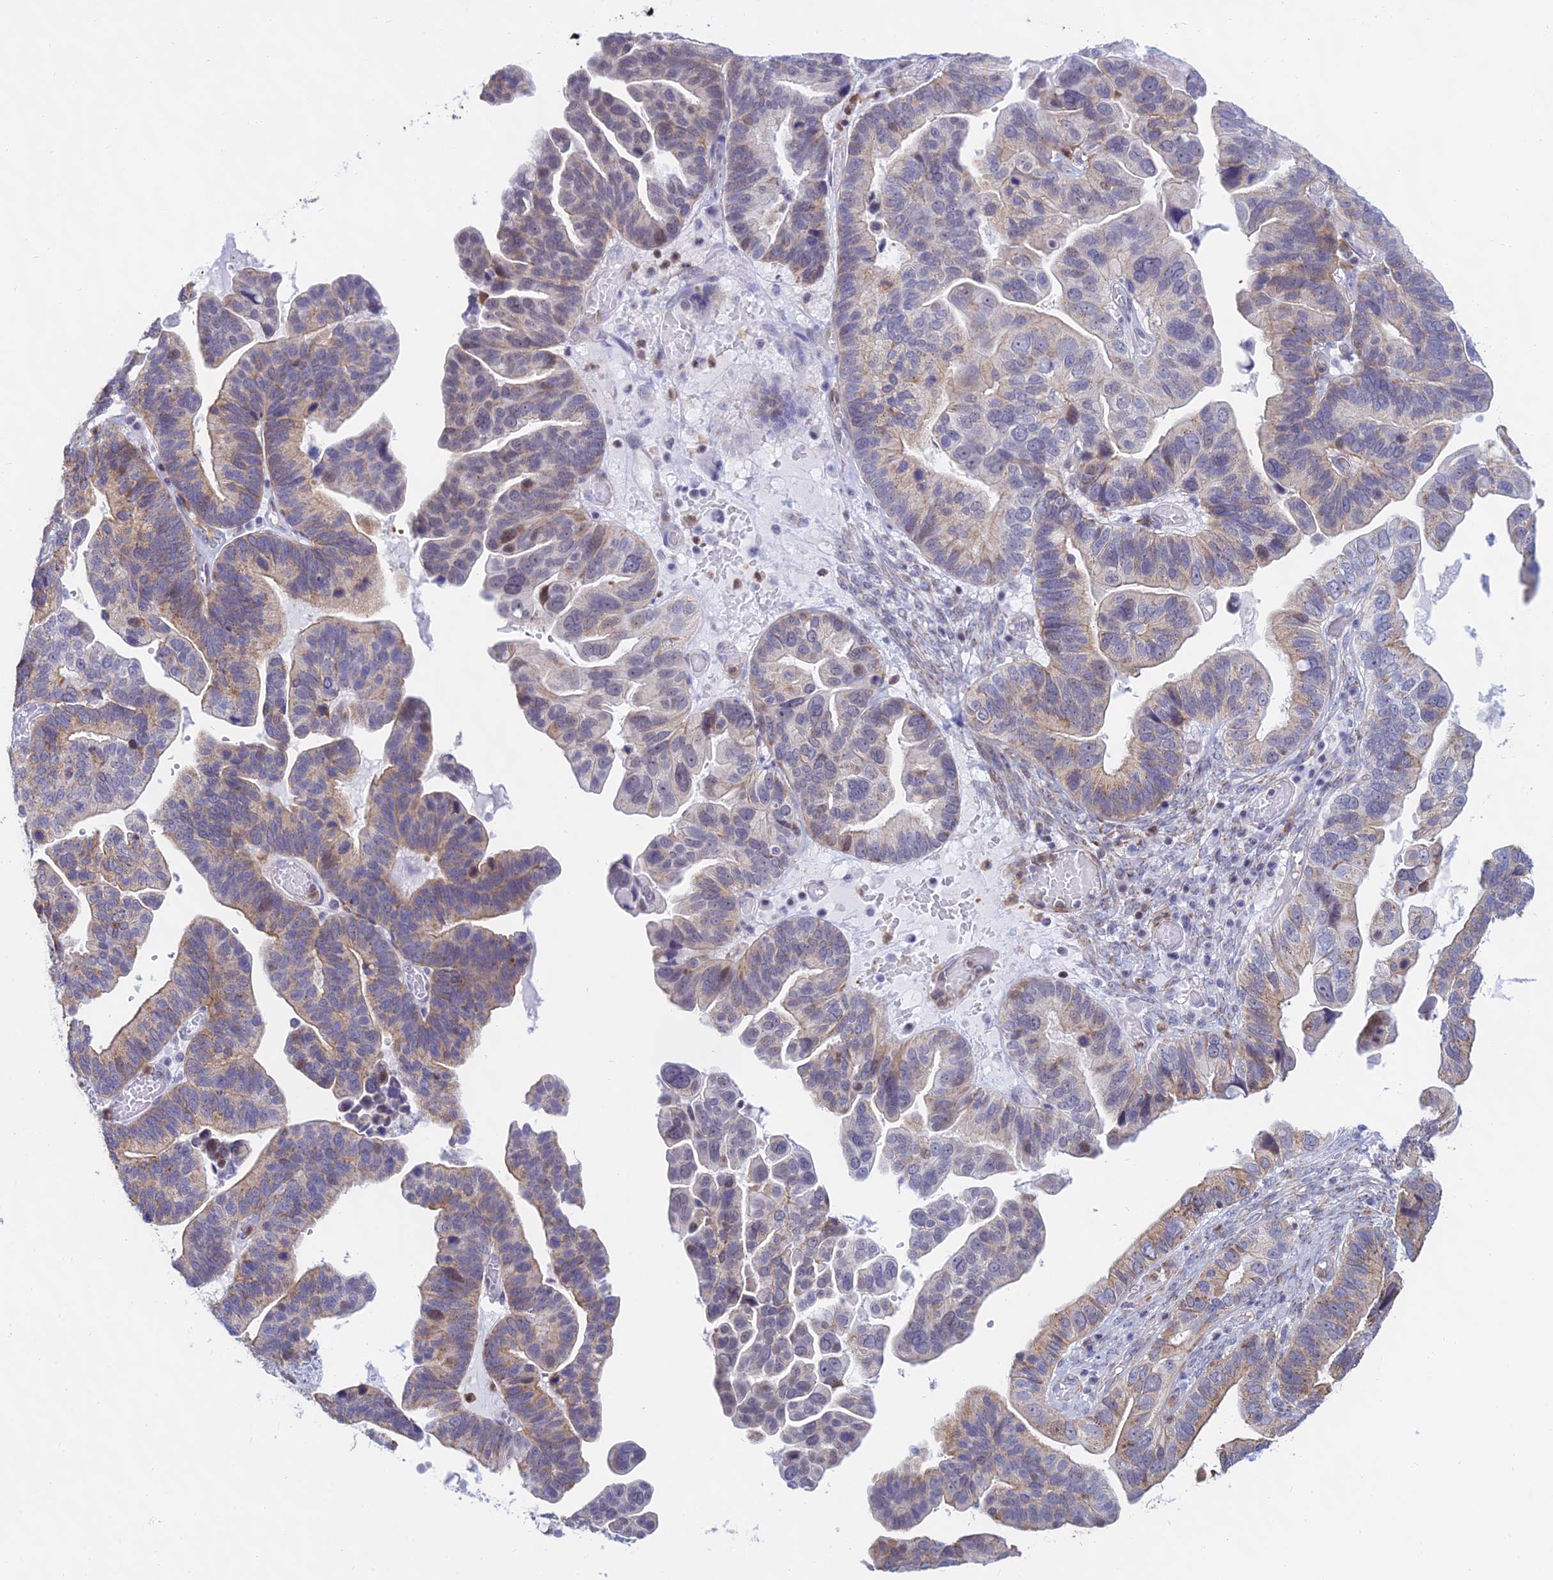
{"staining": {"intensity": "moderate", "quantity": "25%-75%", "location": "cytoplasmic/membranous"}, "tissue": "ovarian cancer", "cell_type": "Tumor cells", "image_type": "cancer", "snomed": [{"axis": "morphology", "description": "Cystadenocarcinoma, serous, NOS"}, {"axis": "topography", "description": "Ovary"}], "caption": "Human ovarian cancer stained with a brown dye shows moderate cytoplasmic/membranous positive expression in approximately 25%-75% of tumor cells.", "gene": "KRR1", "patient": {"sex": "female", "age": 56}}